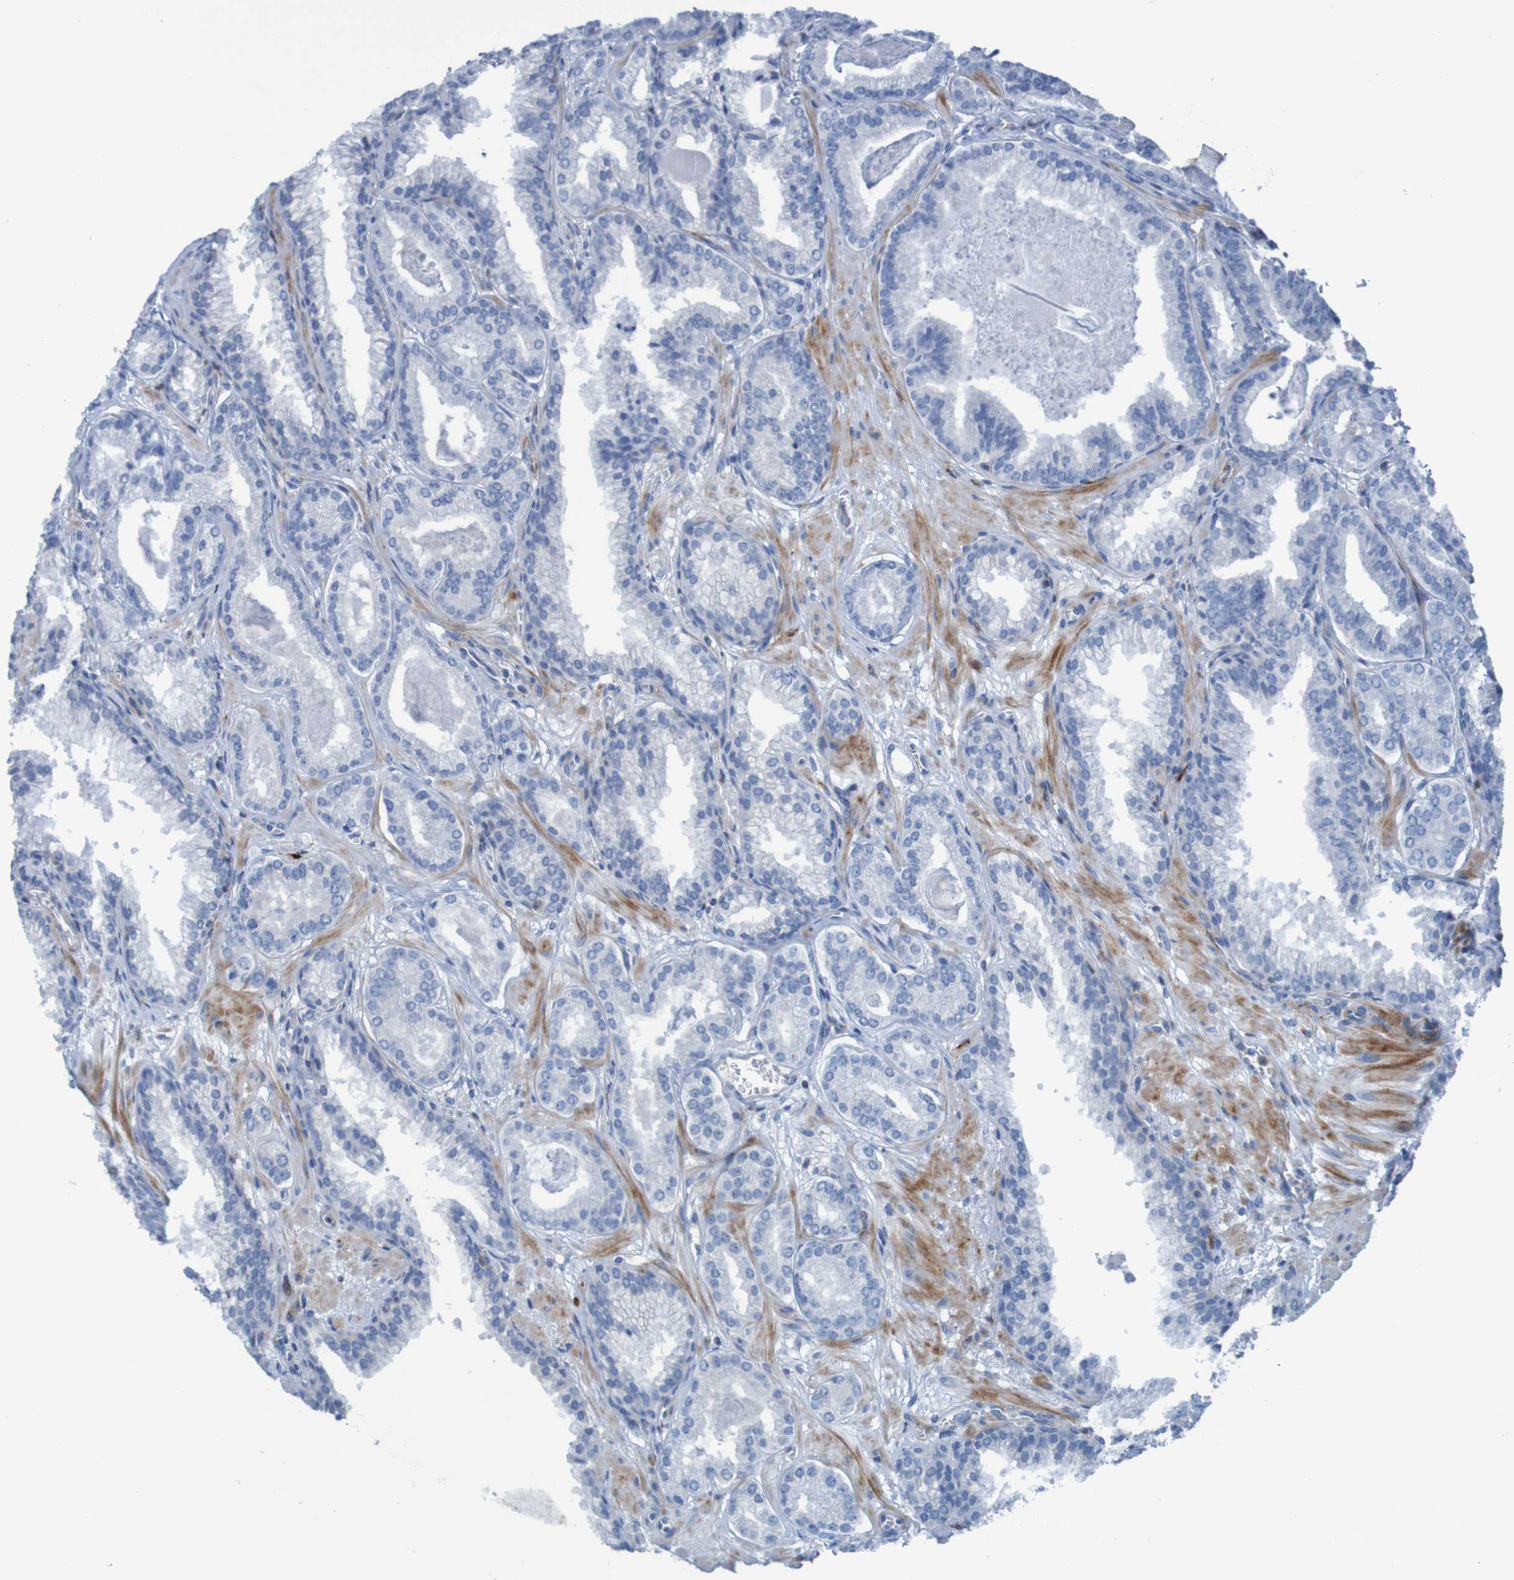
{"staining": {"intensity": "negative", "quantity": "none", "location": "none"}, "tissue": "prostate cancer", "cell_type": "Tumor cells", "image_type": "cancer", "snomed": [{"axis": "morphology", "description": "Adenocarcinoma, Low grade"}, {"axis": "topography", "description": "Prostate"}], "caption": "Immunohistochemistry (IHC) of prostate adenocarcinoma (low-grade) displays no staining in tumor cells.", "gene": "RNF182", "patient": {"sex": "male", "age": 59}}